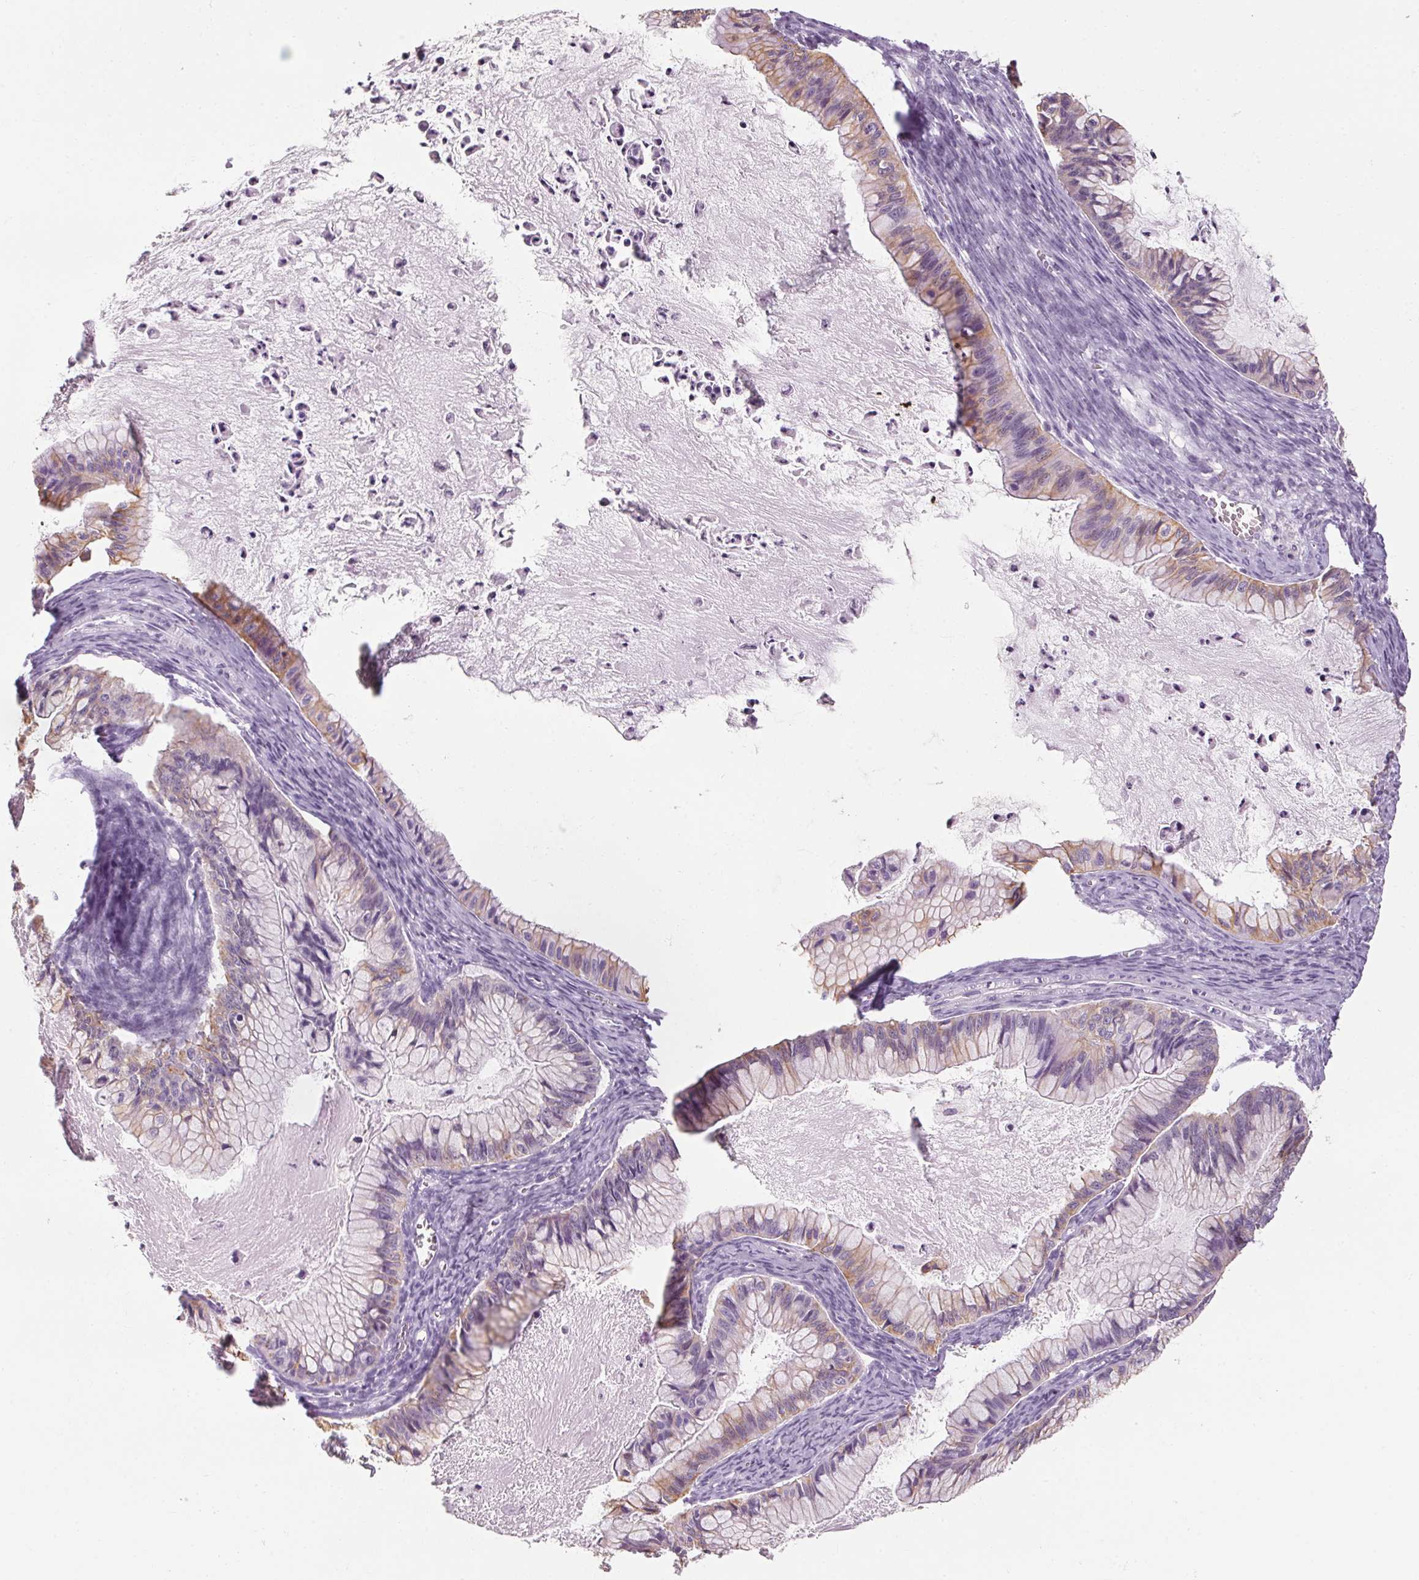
{"staining": {"intensity": "weak", "quantity": ">75%", "location": "cytoplasmic/membranous"}, "tissue": "ovarian cancer", "cell_type": "Tumor cells", "image_type": "cancer", "snomed": [{"axis": "morphology", "description": "Cystadenocarcinoma, mucinous, NOS"}, {"axis": "topography", "description": "Ovary"}], "caption": "This micrograph reveals IHC staining of human ovarian cancer, with low weak cytoplasmic/membranous expression in approximately >75% of tumor cells.", "gene": "RPTN", "patient": {"sex": "female", "age": 72}}